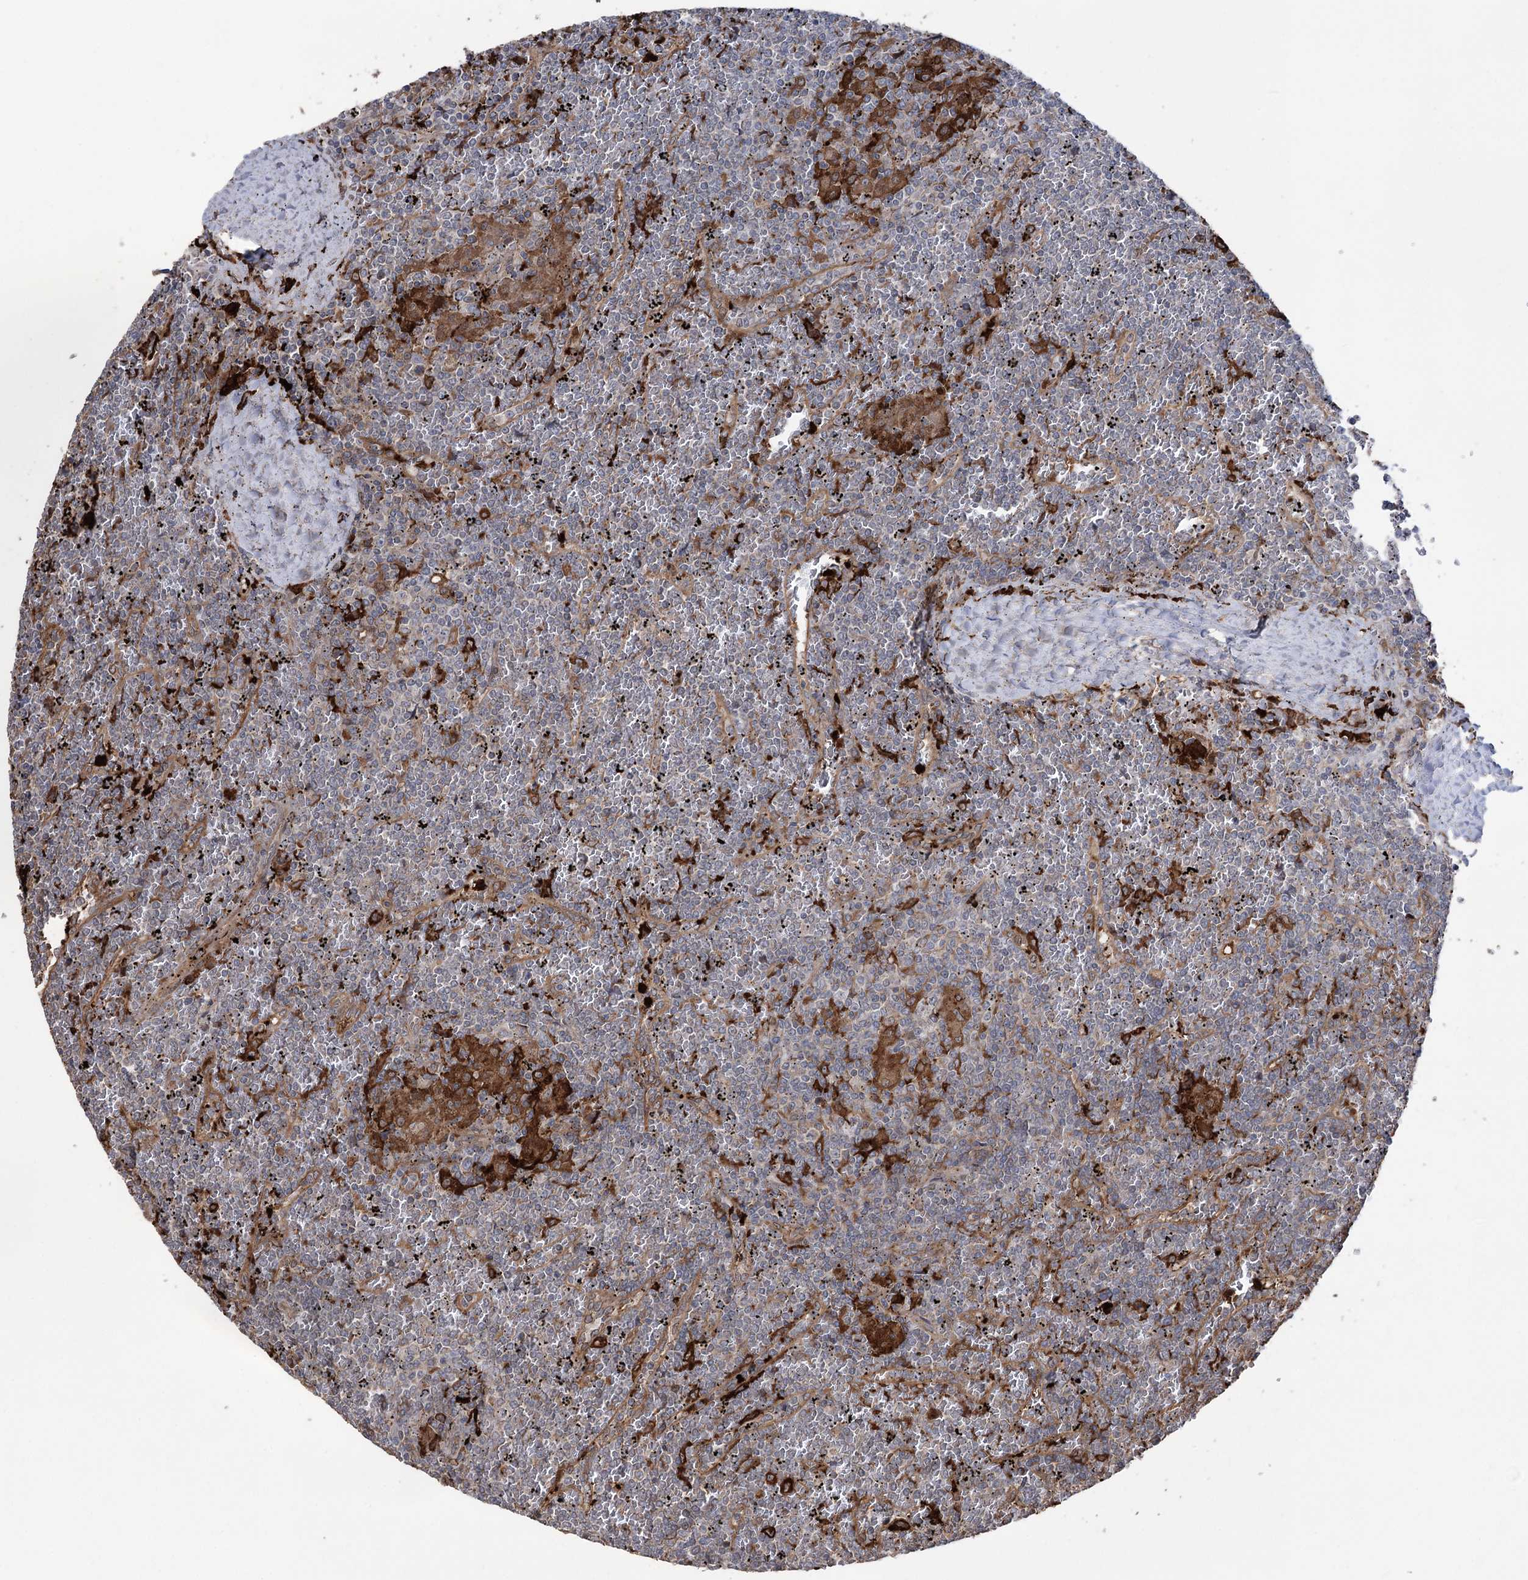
{"staining": {"intensity": "negative", "quantity": "none", "location": "none"}, "tissue": "lymphoma", "cell_type": "Tumor cells", "image_type": "cancer", "snomed": [{"axis": "morphology", "description": "Malignant lymphoma, non-Hodgkin's type, Low grade"}, {"axis": "topography", "description": "Spleen"}], "caption": "High power microscopy photomicrograph of an immunohistochemistry image of lymphoma, revealing no significant expression in tumor cells. (Immunohistochemistry, brightfield microscopy, high magnification).", "gene": "OTUD1", "patient": {"sex": "female", "age": 19}}